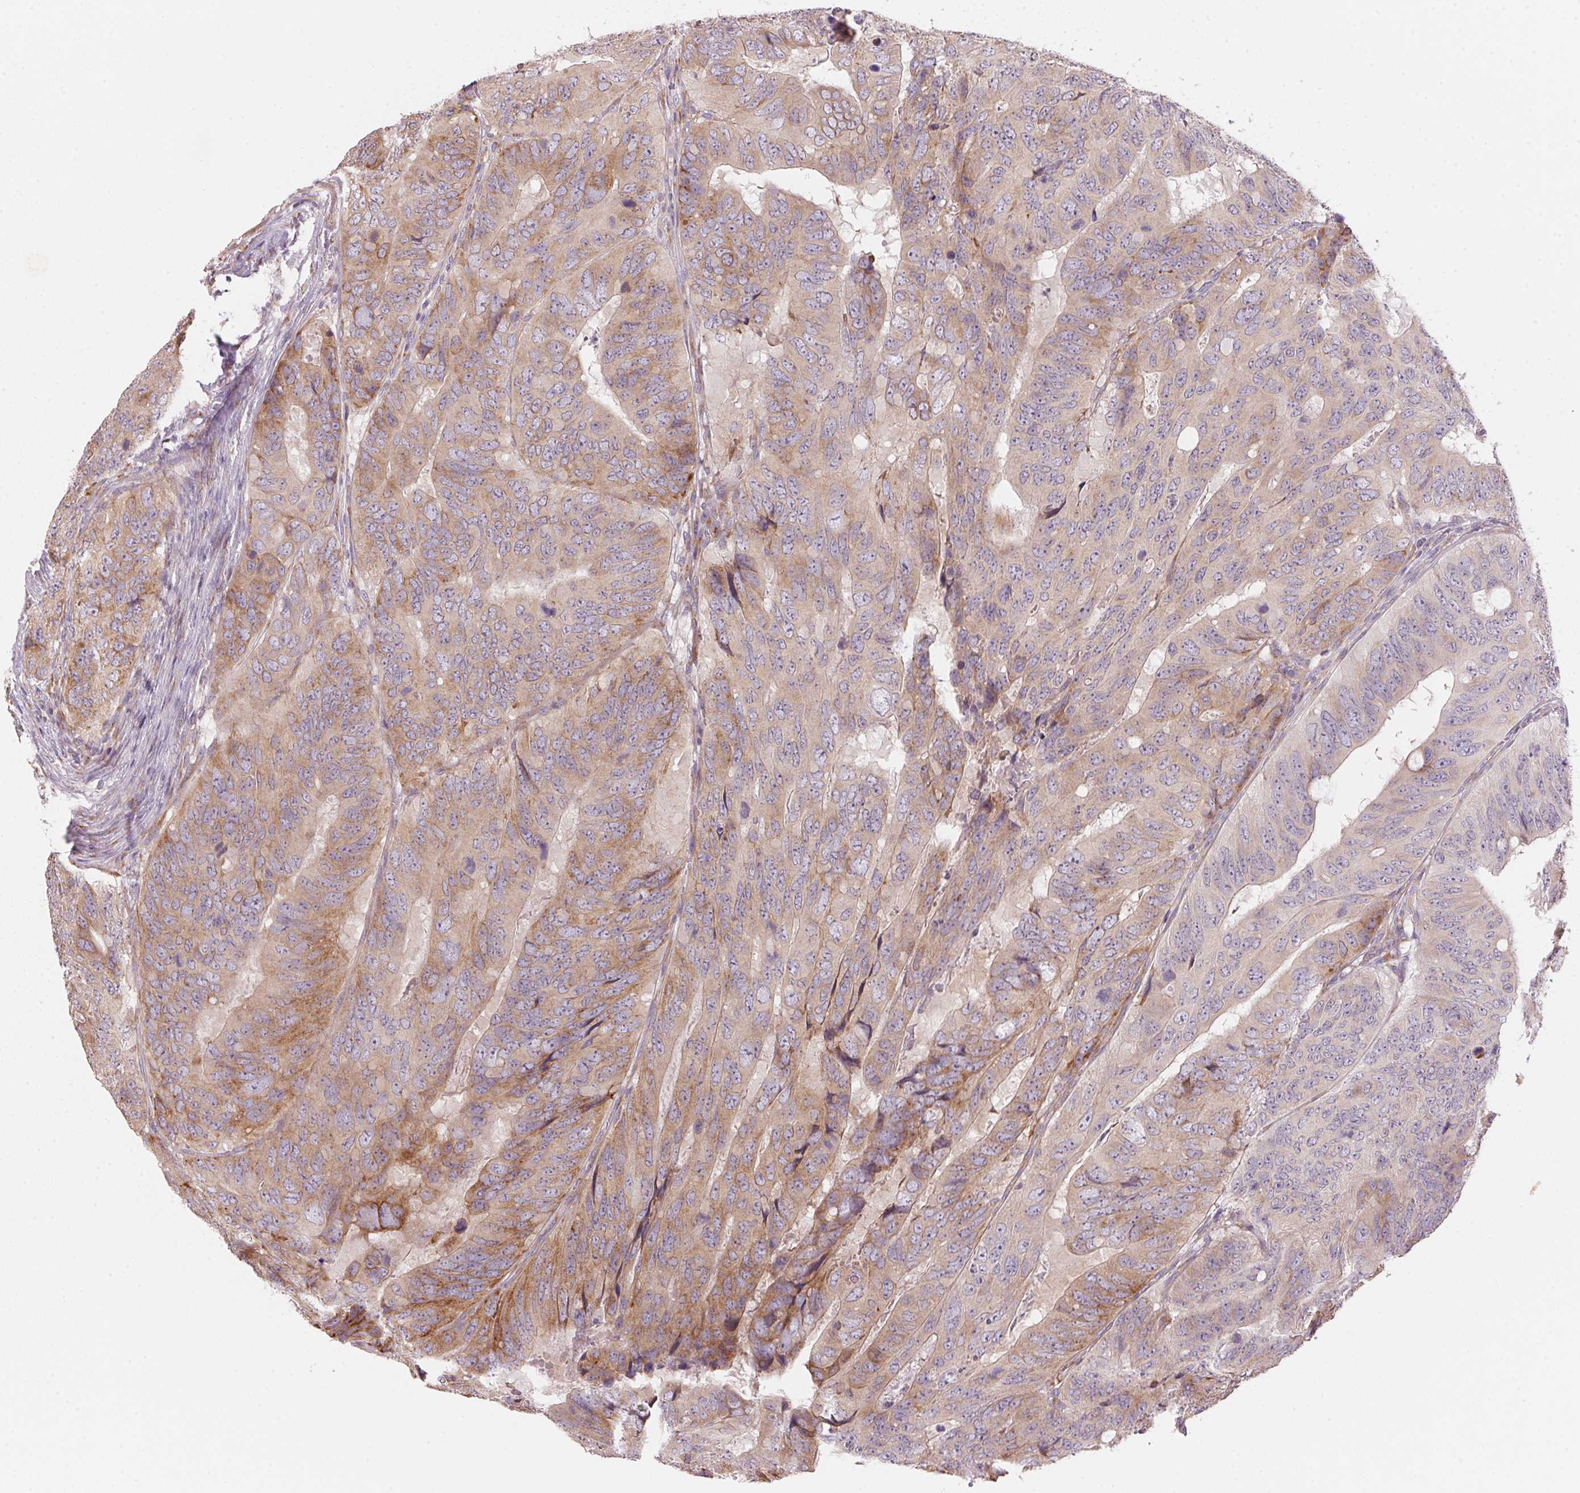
{"staining": {"intensity": "moderate", "quantity": ">75%", "location": "cytoplasmic/membranous"}, "tissue": "colorectal cancer", "cell_type": "Tumor cells", "image_type": "cancer", "snomed": [{"axis": "morphology", "description": "Adenocarcinoma, NOS"}, {"axis": "topography", "description": "Colon"}], "caption": "The image reveals staining of adenocarcinoma (colorectal), revealing moderate cytoplasmic/membranous protein expression (brown color) within tumor cells.", "gene": "BLOC1S2", "patient": {"sex": "male", "age": 79}}